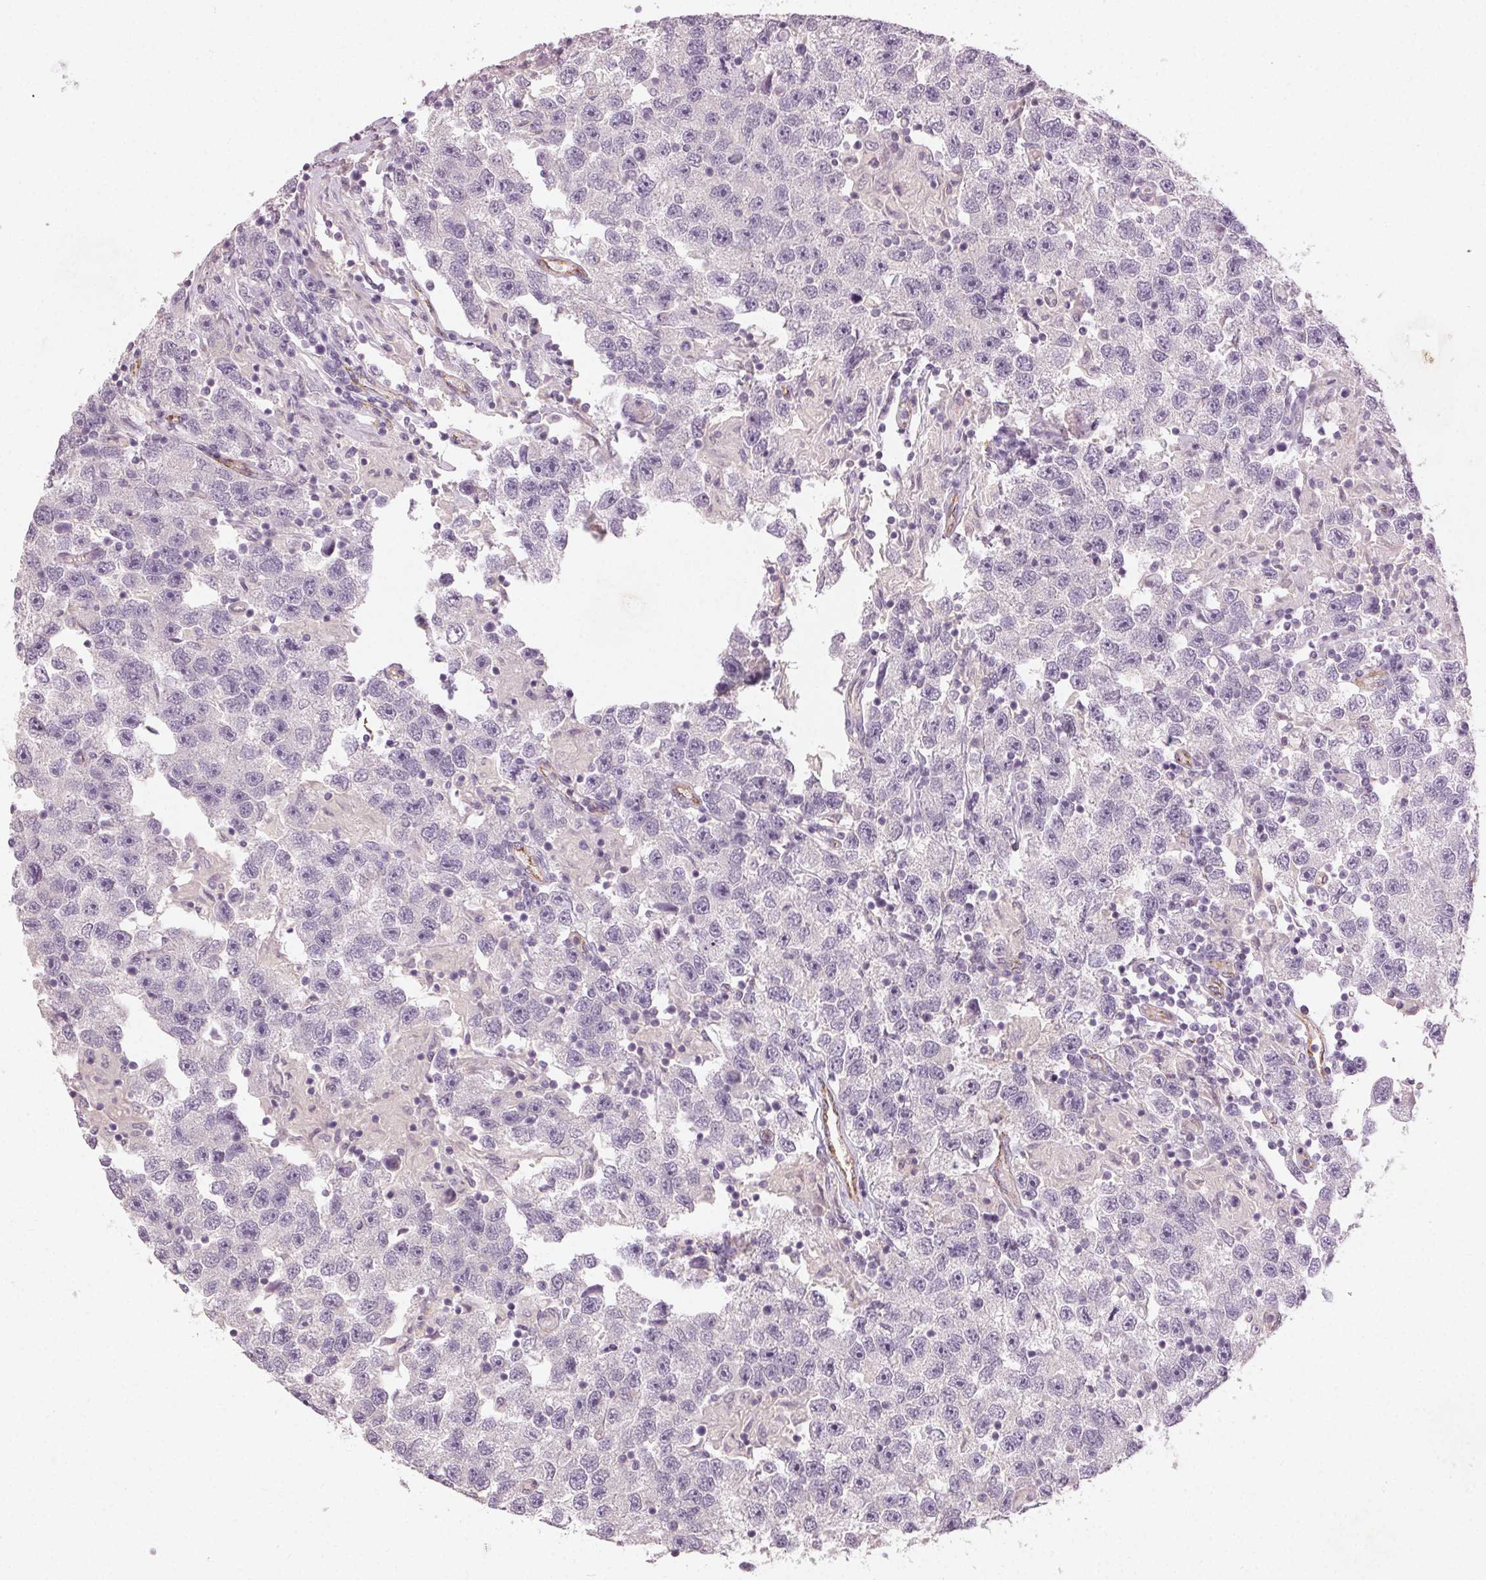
{"staining": {"intensity": "negative", "quantity": "none", "location": "none"}, "tissue": "testis cancer", "cell_type": "Tumor cells", "image_type": "cancer", "snomed": [{"axis": "morphology", "description": "Seminoma, NOS"}, {"axis": "topography", "description": "Testis"}], "caption": "DAB immunohistochemical staining of testis cancer shows no significant positivity in tumor cells.", "gene": "CLTRN", "patient": {"sex": "male", "age": 26}}